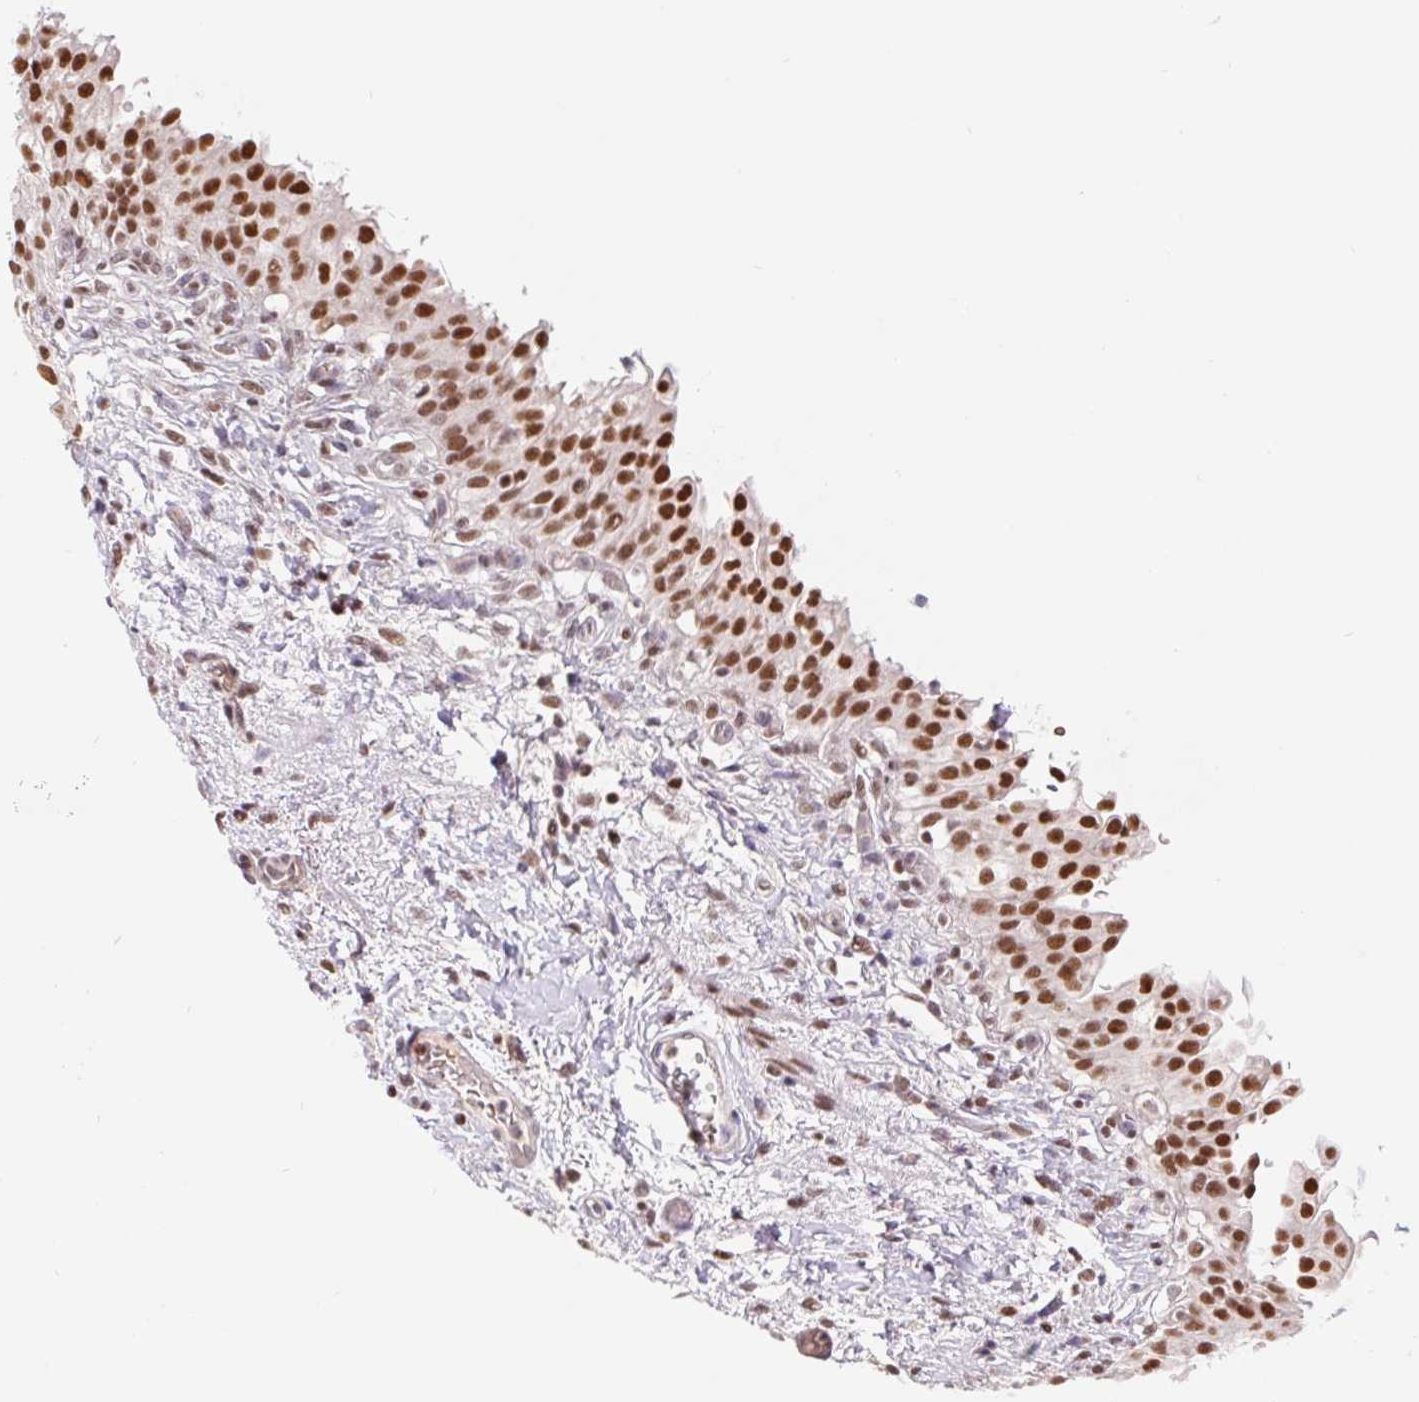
{"staining": {"intensity": "strong", "quantity": ">75%", "location": "nuclear"}, "tissue": "urinary bladder", "cell_type": "Urothelial cells", "image_type": "normal", "snomed": [{"axis": "morphology", "description": "Normal tissue, NOS"}, {"axis": "topography", "description": "Urinary bladder"}, {"axis": "topography", "description": "Peripheral nerve tissue"}], "caption": "Strong nuclear positivity is appreciated in about >75% of urothelial cells in benign urinary bladder. (brown staining indicates protein expression, while blue staining denotes nuclei).", "gene": "TRERF1", "patient": {"sex": "female", "age": 60}}